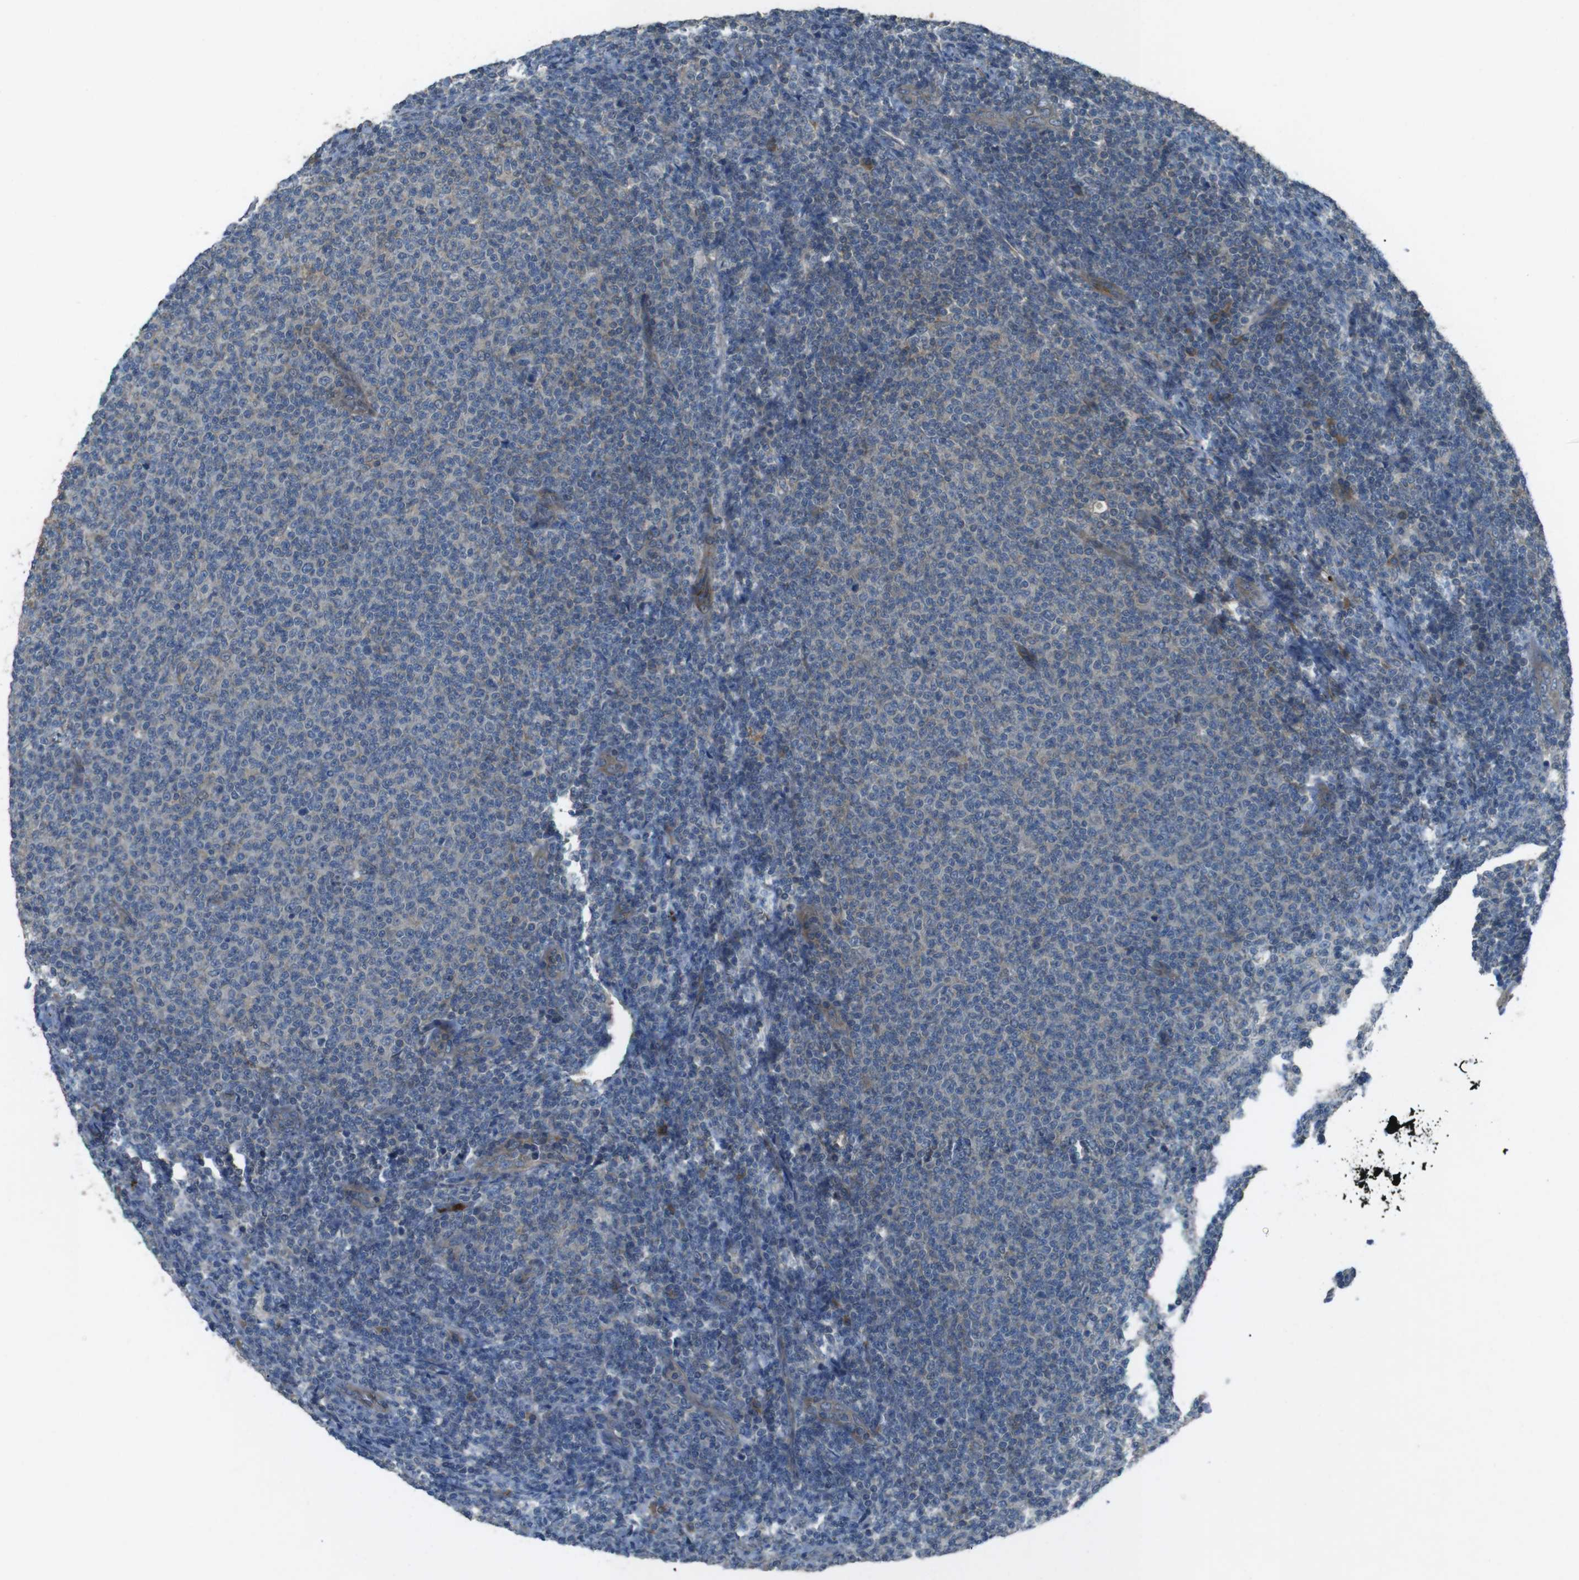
{"staining": {"intensity": "negative", "quantity": "none", "location": "none"}, "tissue": "lymphoma", "cell_type": "Tumor cells", "image_type": "cancer", "snomed": [{"axis": "morphology", "description": "Malignant lymphoma, non-Hodgkin's type, Low grade"}, {"axis": "topography", "description": "Lymph node"}], "caption": "DAB immunohistochemical staining of human low-grade malignant lymphoma, non-Hodgkin's type reveals no significant expression in tumor cells. Brightfield microscopy of IHC stained with DAB (brown) and hematoxylin (blue), captured at high magnification.", "gene": "FUT2", "patient": {"sex": "male", "age": 66}}